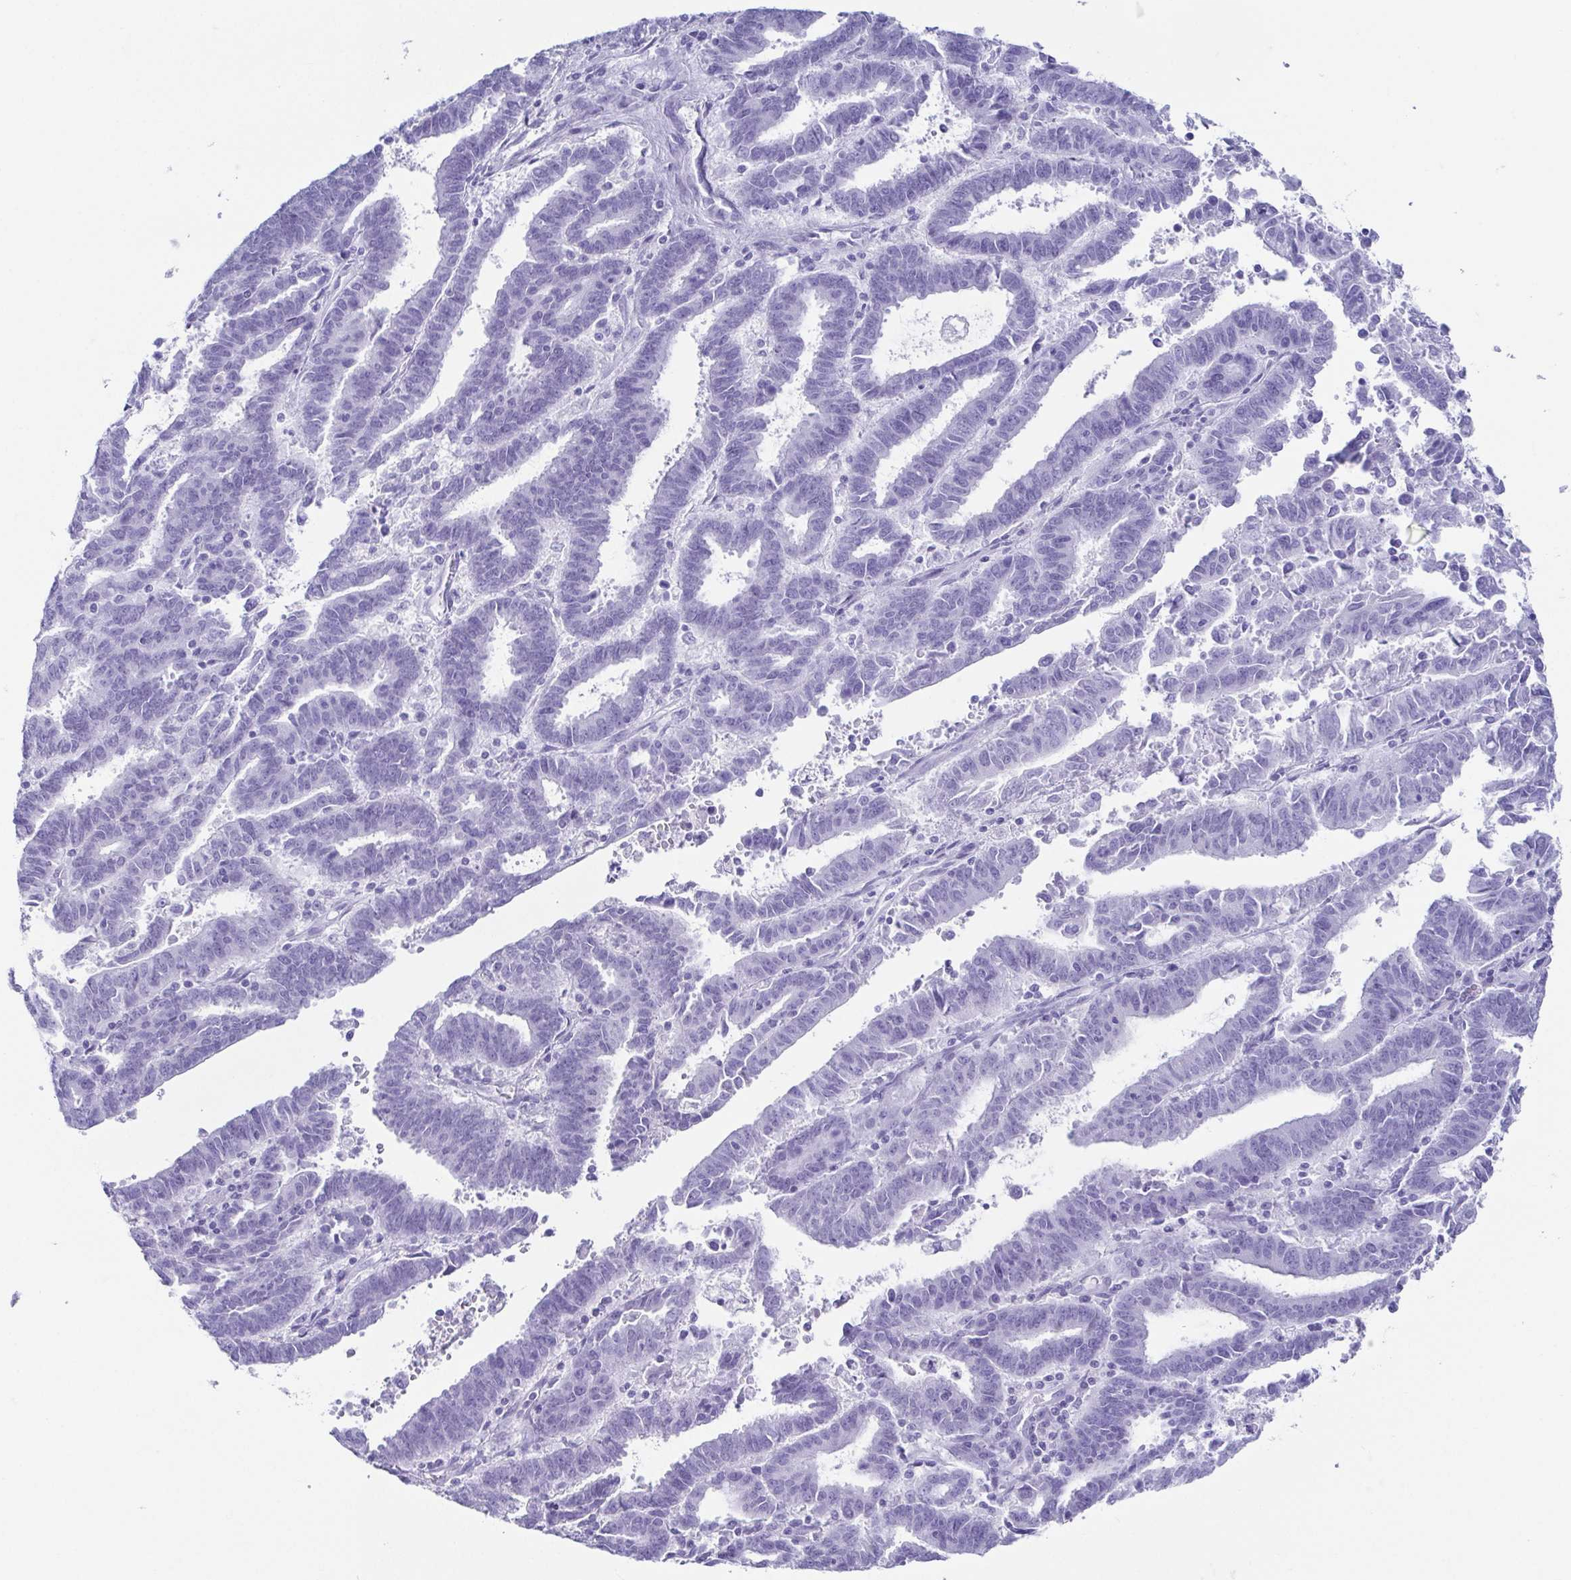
{"staining": {"intensity": "negative", "quantity": "none", "location": "none"}, "tissue": "endometrial cancer", "cell_type": "Tumor cells", "image_type": "cancer", "snomed": [{"axis": "morphology", "description": "Adenocarcinoma, NOS"}, {"axis": "topography", "description": "Uterus"}], "caption": "There is no significant staining in tumor cells of endometrial cancer.", "gene": "CD164L2", "patient": {"sex": "female", "age": 83}}